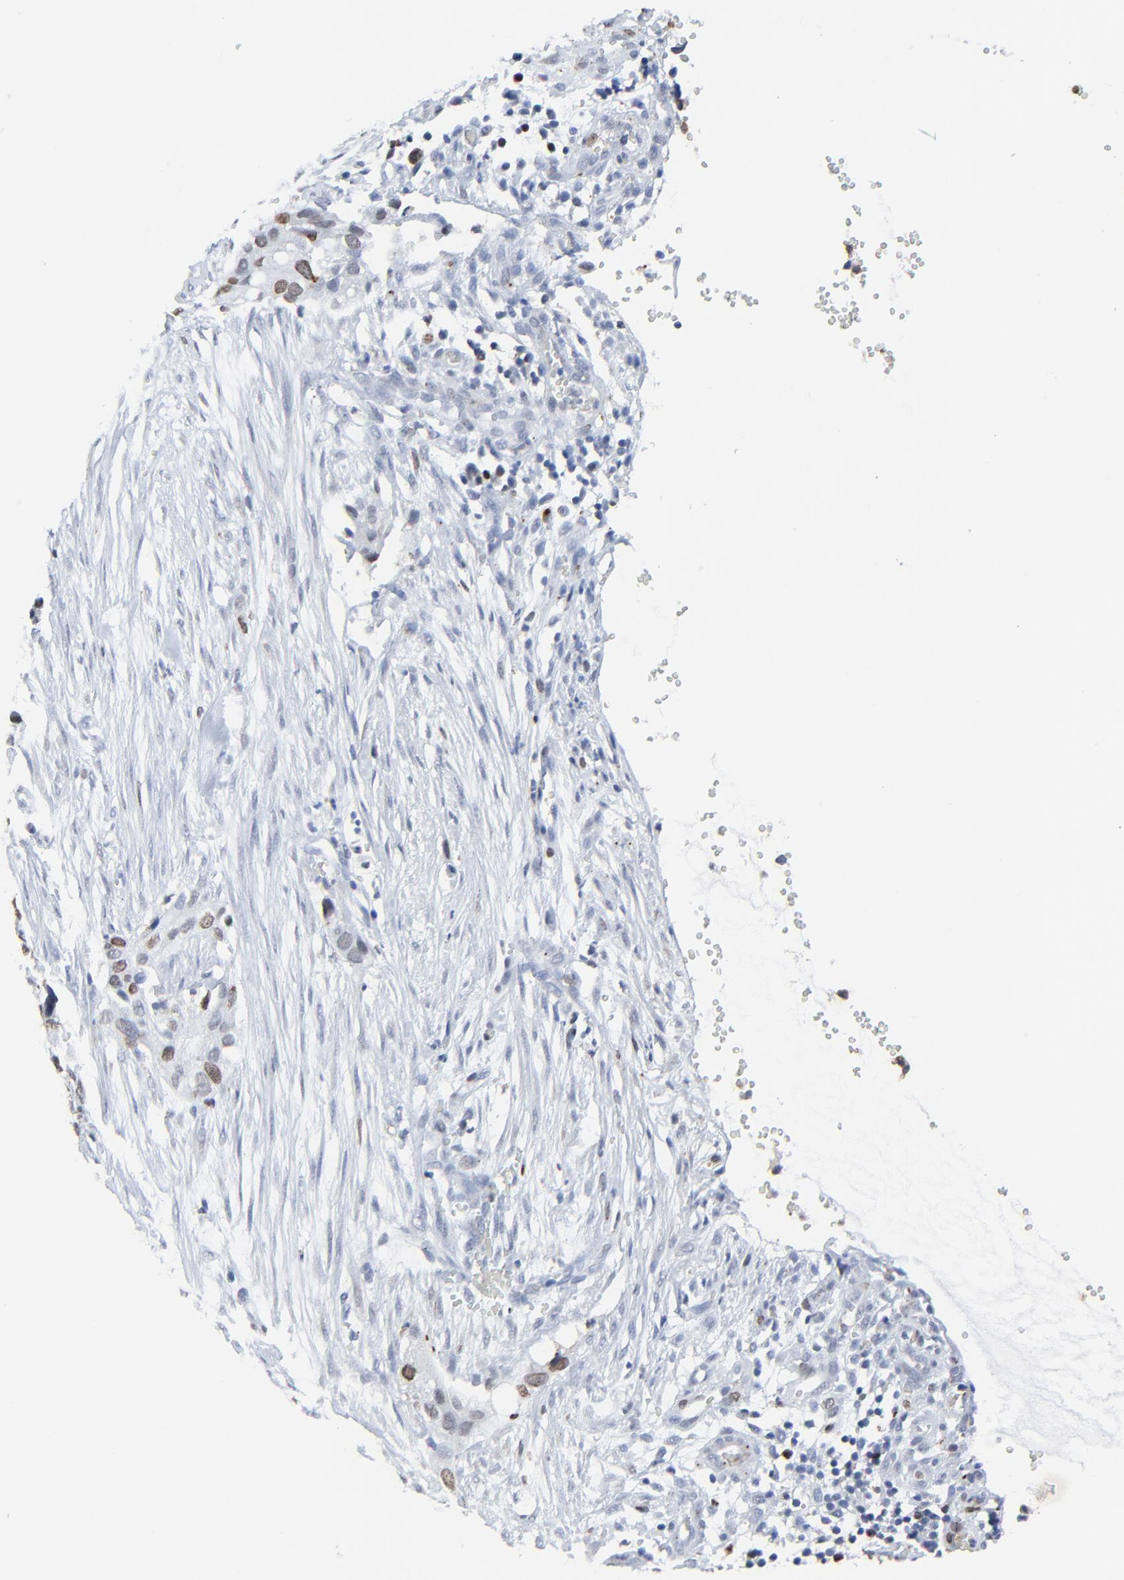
{"staining": {"intensity": "weak", "quantity": "25%-75%", "location": "nuclear"}, "tissue": "cervical cancer", "cell_type": "Tumor cells", "image_type": "cancer", "snomed": [{"axis": "morphology", "description": "Normal tissue, NOS"}, {"axis": "morphology", "description": "Squamous cell carcinoma, NOS"}, {"axis": "topography", "description": "Cervix"}], "caption": "Cervical cancer tissue exhibits weak nuclear staining in about 25%-75% of tumor cells", "gene": "BIRC3", "patient": {"sex": "female", "age": 45}}